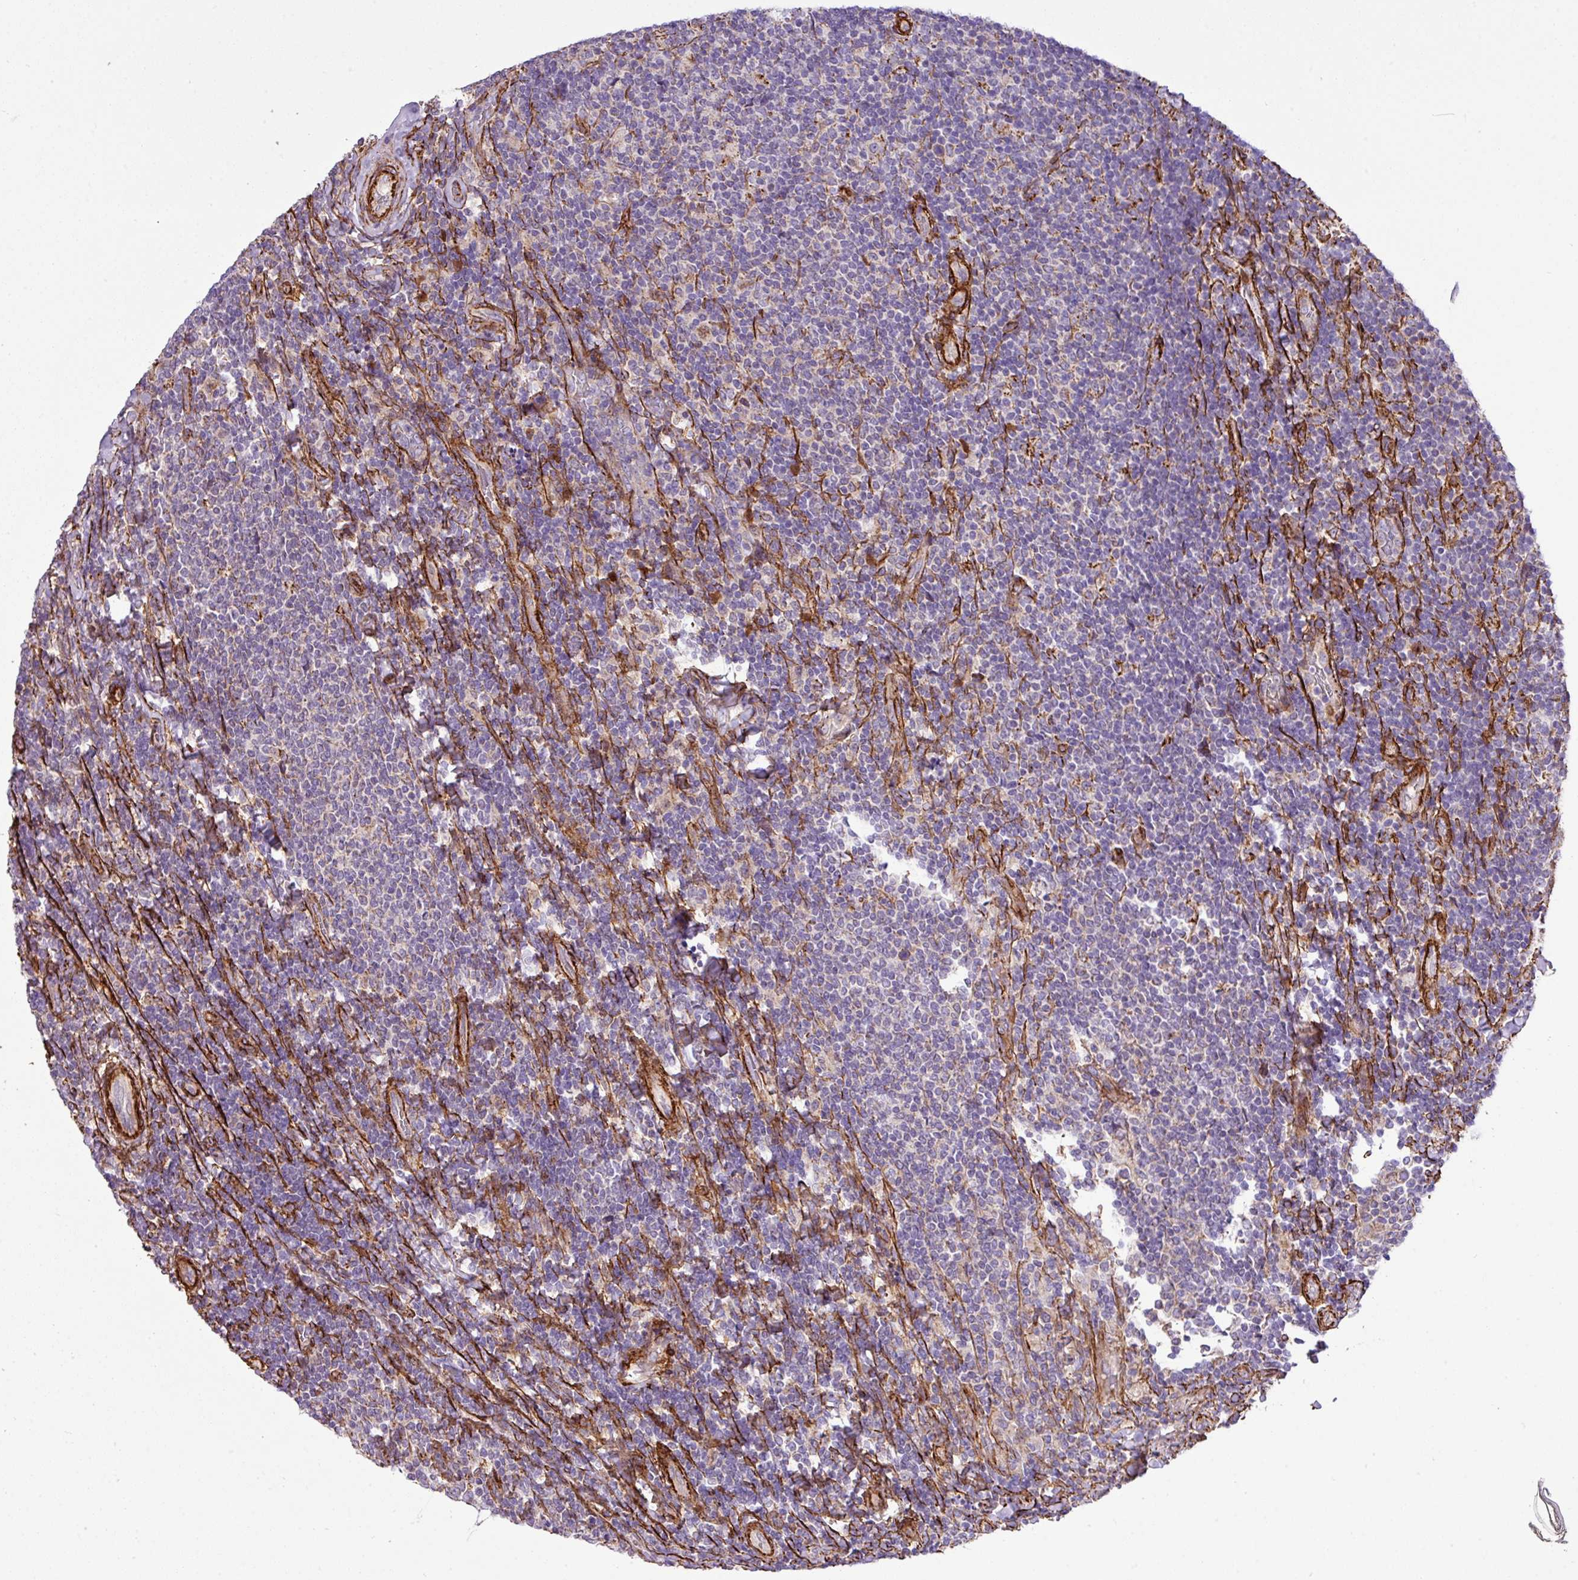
{"staining": {"intensity": "negative", "quantity": "none", "location": "none"}, "tissue": "lymphoma", "cell_type": "Tumor cells", "image_type": "cancer", "snomed": [{"axis": "morphology", "description": "Malignant lymphoma, non-Hodgkin's type, Low grade"}, {"axis": "topography", "description": "Lymph node"}], "caption": "Immunohistochemistry of human malignant lymphoma, non-Hodgkin's type (low-grade) displays no positivity in tumor cells.", "gene": "FAM47E", "patient": {"sex": "male", "age": 52}}